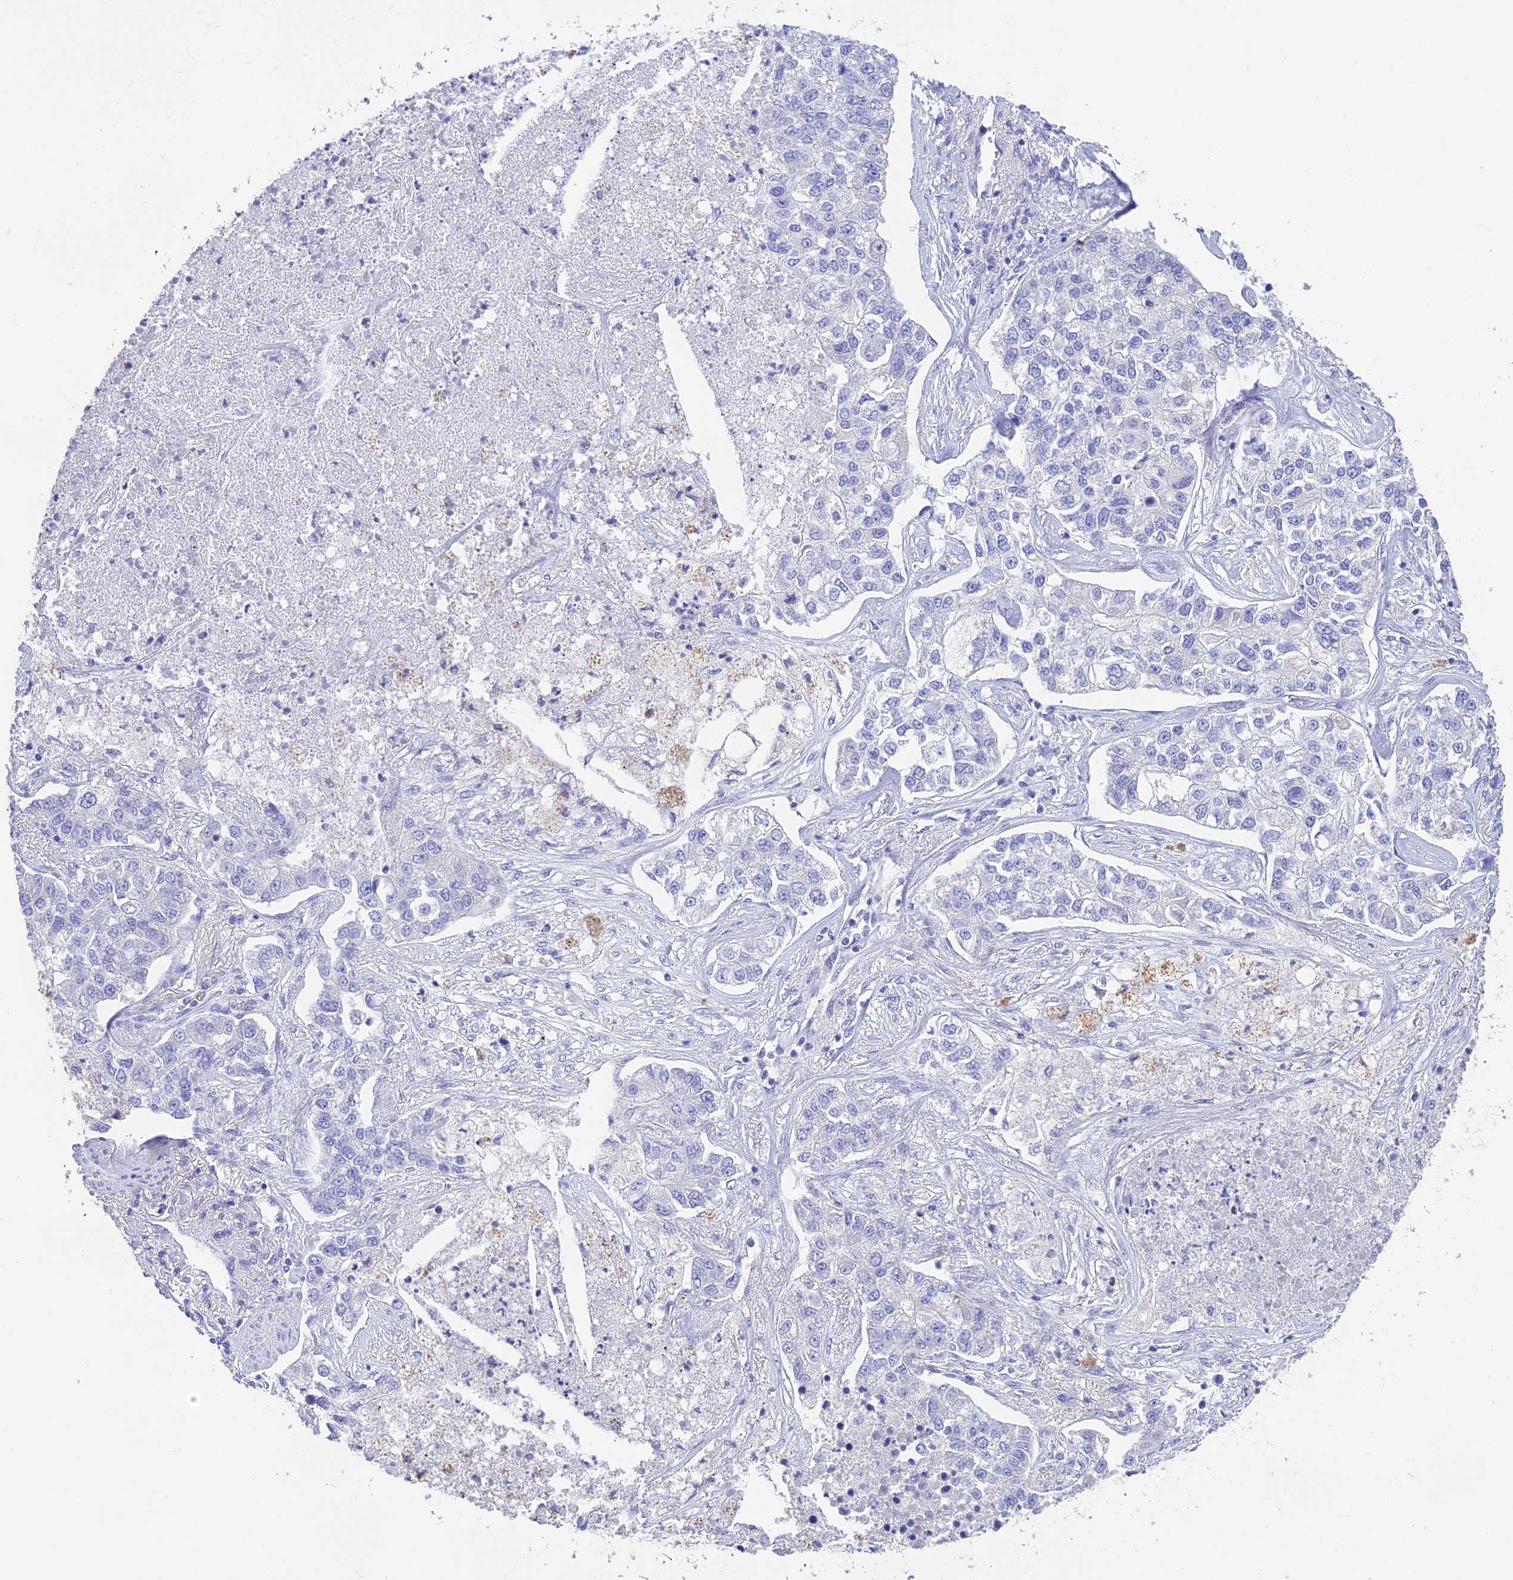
{"staining": {"intensity": "negative", "quantity": "none", "location": "none"}, "tissue": "lung cancer", "cell_type": "Tumor cells", "image_type": "cancer", "snomed": [{"axis": "morphology", "description": "Adenocarcinoma, NOS"}, {"axis": "topography", "description": "Lung"}], "caption": "Immunohistochemistry (IHC) histopathology image of neoplastic tissue: adenocarcinoma (lung) stained with DAB demonstrates no significant protein staining in tumor cells.", "gene": "HSD17B2", "patient": {"sex": "male", "age": 49}}